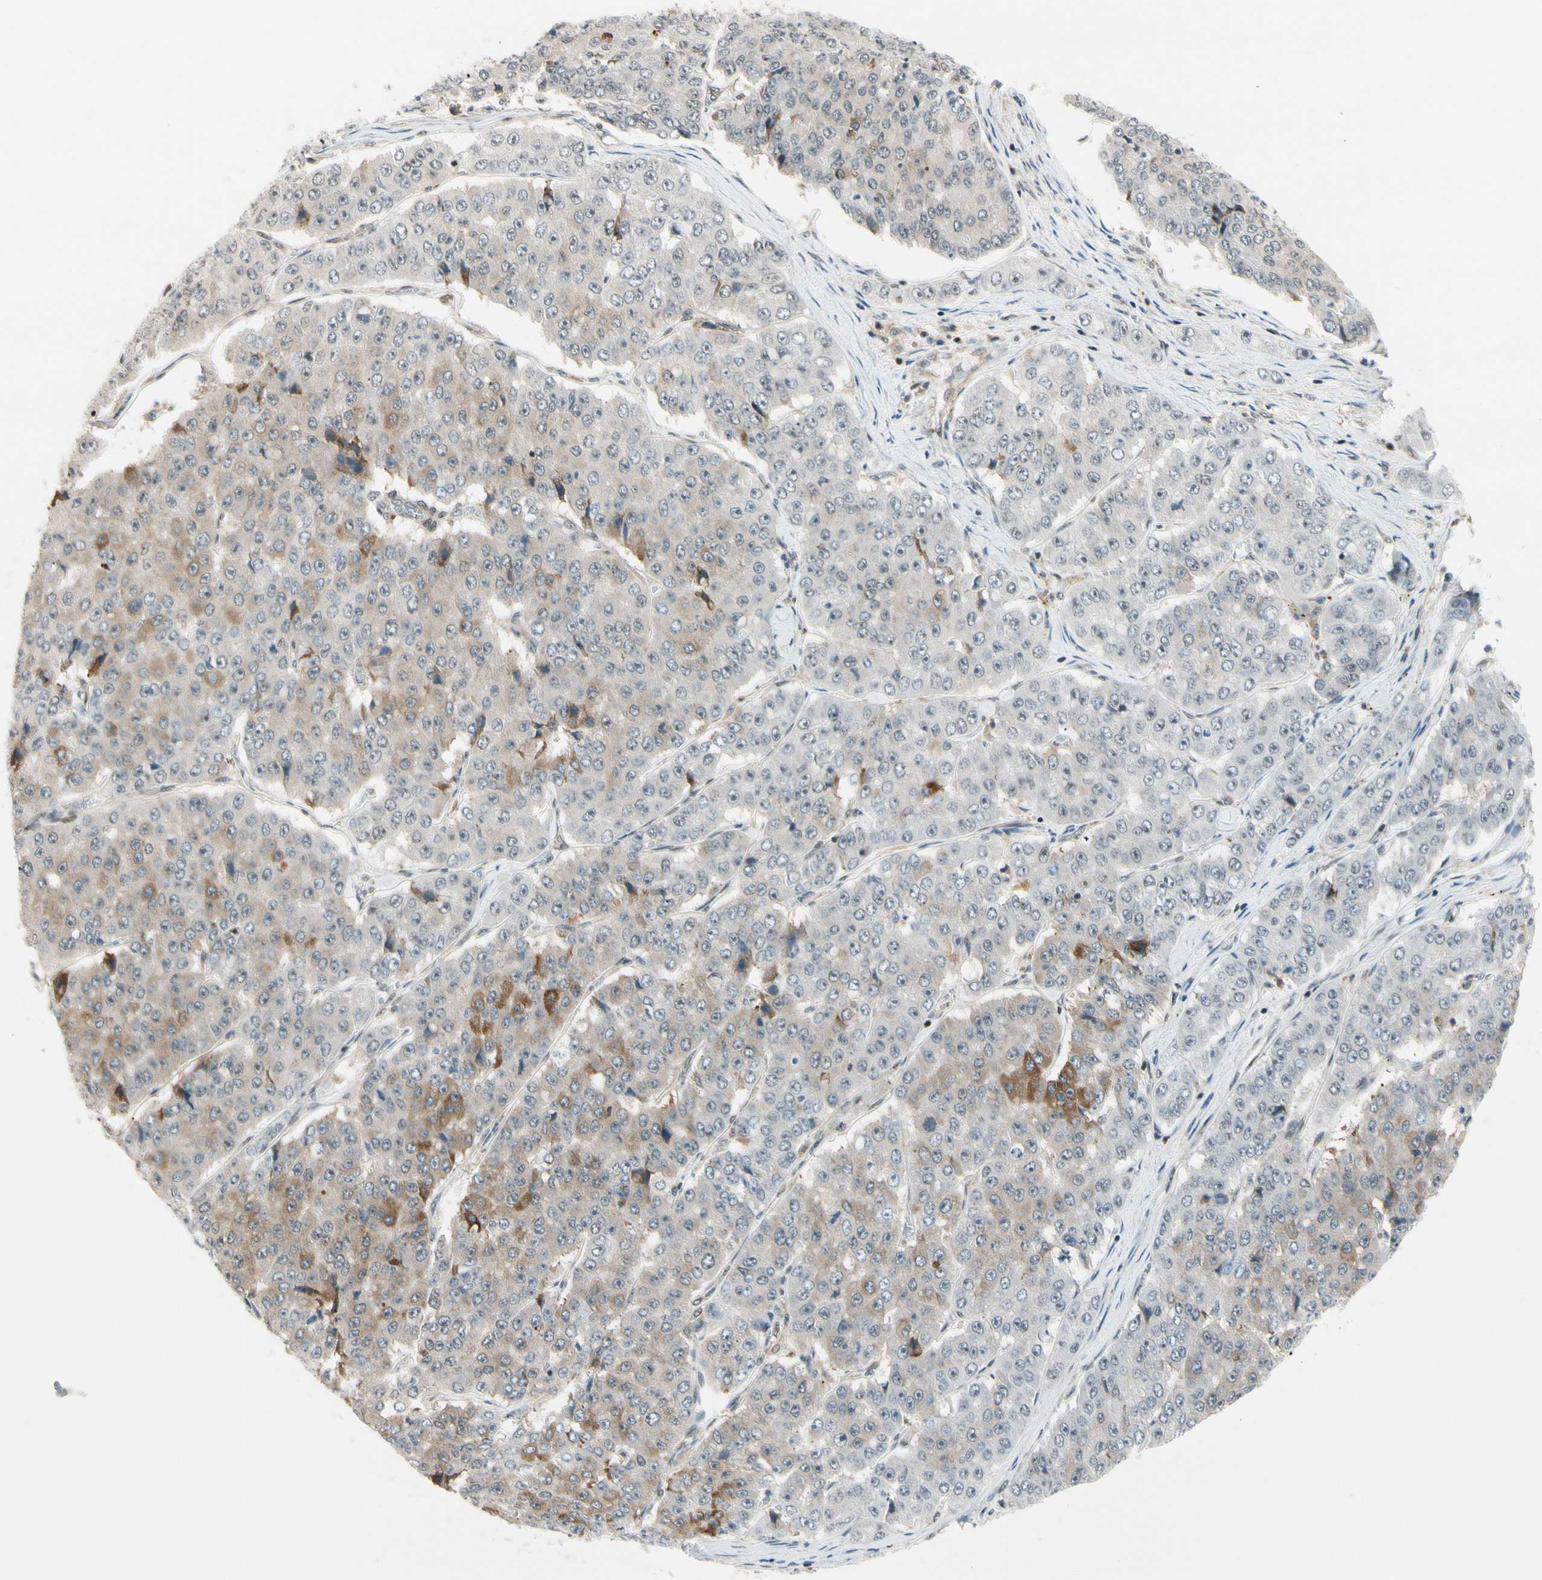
{"staining": {"intensity": "moderate", "quantity": "25%-75%", "location": "nuclear"}, "tissue": "pancreatic cancer", "cell_type": "Tumor cells", "image_type": "cancer", "snomed": [{"axis": "morphology", "description": "Adenocarcinoma, NOS"}, {"axis": "topography", "description": "Pancreas"}], "caption": "Brown immunohistochemical staining in pancreatic cancer (adenocarcinoma) exhibits moderate nuclear staining in approximately 25%-75% of tumor cells. The staining was performed using DAB (3,3'-diaminobenzidine) to visualize the protein expression in brown, while the nuclei were stained in blue with hematoxylin (Magnification: 20x).", "gene": "DAXX", "patient": {"sex": "male", "age": 50}}